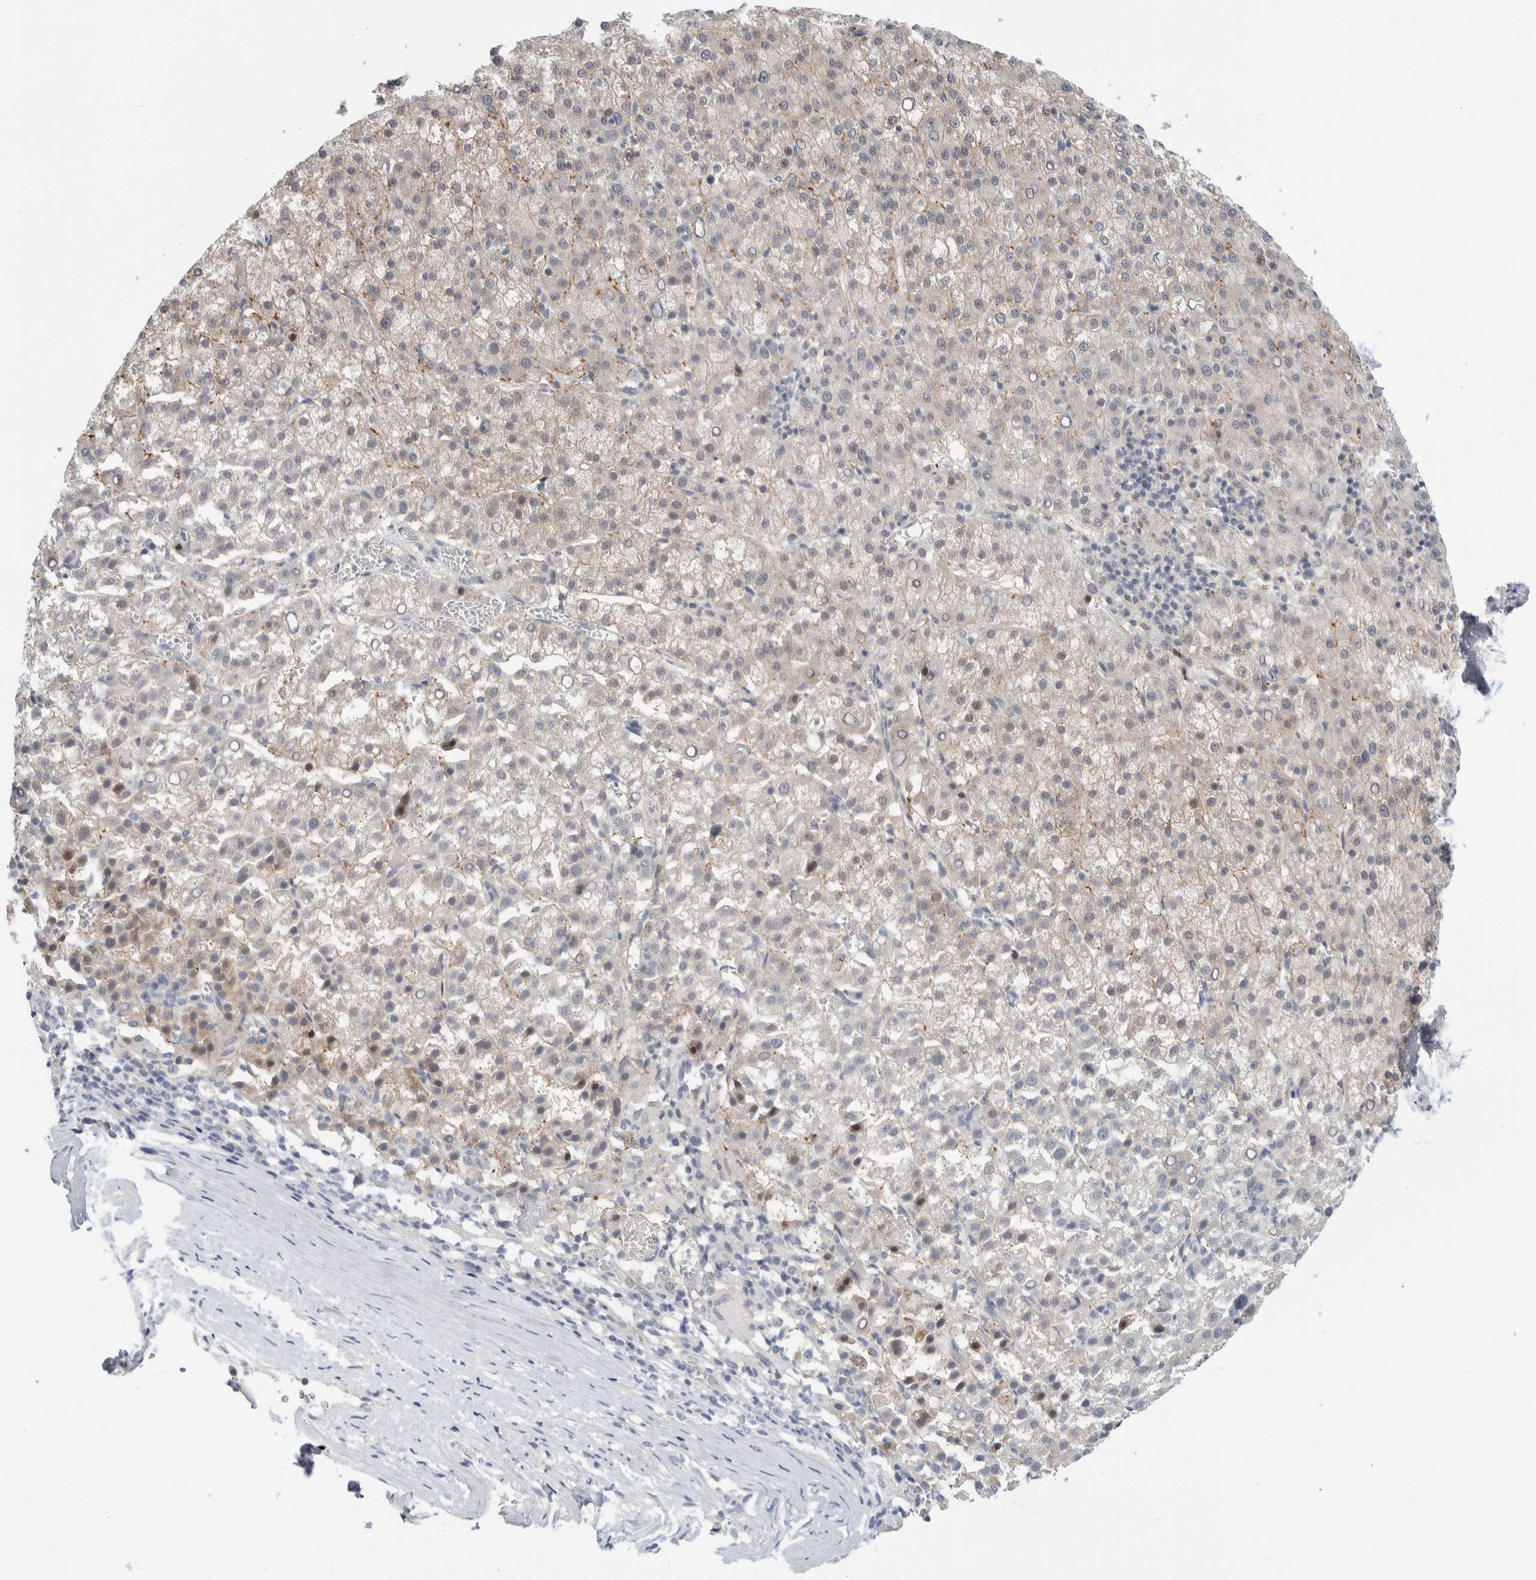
{"staining": {"intensity": "negative", "quantity": "none", "location": "none"}, "tissue": "liver cancer", "cell_type": "Tumor cells", "image_type": "cancer", "snomed": [{"axis": "morphology", "description": "Carcinoma, Hepatocellular, NOS"}, {"axis": "topography", "description": "Liver"}], "caption": "Tumor cells are negative for brown protein staining in liver cancer (hepatocellular carcinoma). The staining is performed using DAB brown chromogen with nuclei counter-stained in using hematoxylin.", "gene": "NCR3LG1", "patient": {"sex": "female", "age": 58}}